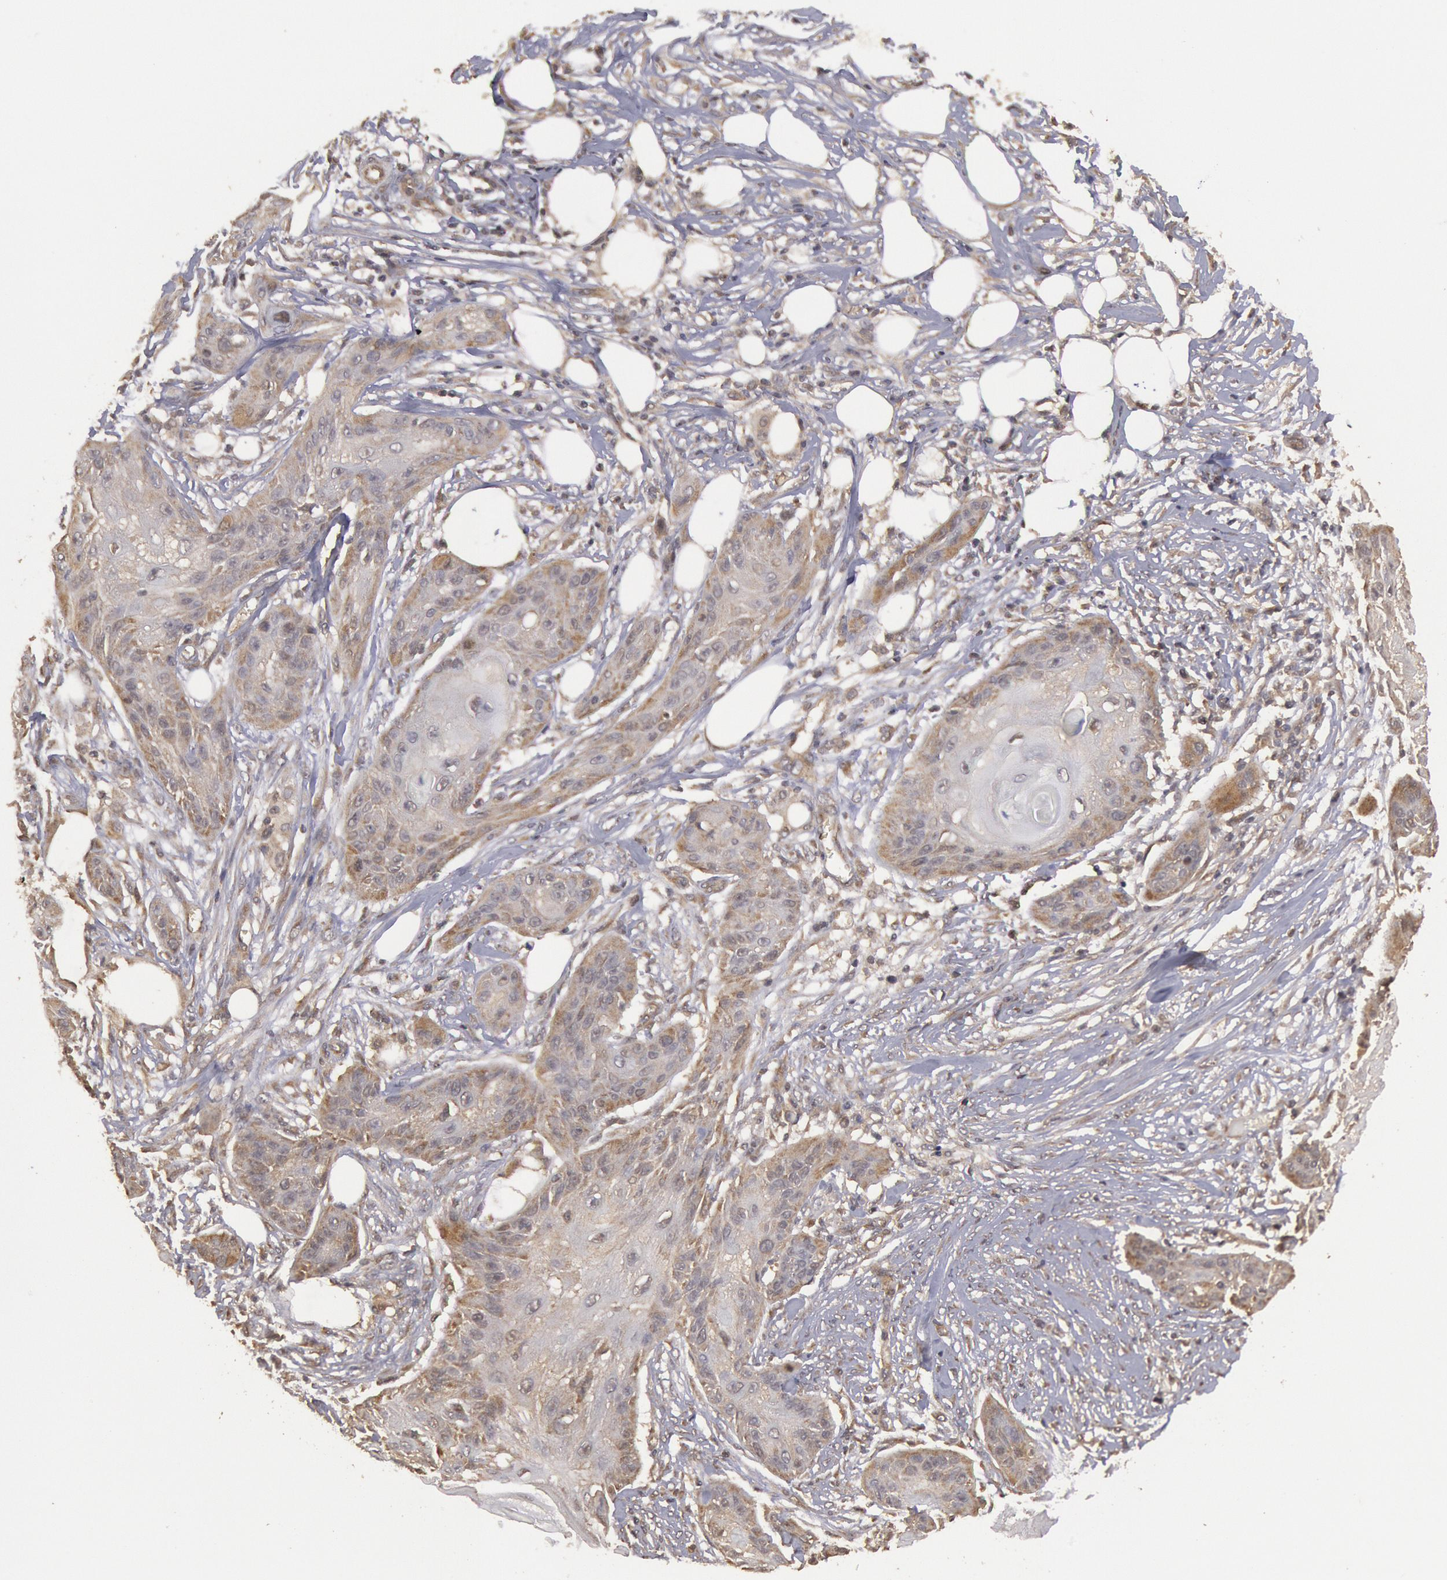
{"staining": {"intensity": "moderate", "quantity": "25%-75%", "location": "cytoplasmic/membranous"}, "tissue": "skin cancer", "cell_type": "Tumor cells", "image_type": "cancer", "snomed": [{"axis": "morphology", "description": "Squamous cell carcinoma, NOS"}, {"axis": "topography", "description": "Skin"}], "caption": "Human skin cancer (squamous cell carcinoma) stained for a protein (brown) demonstrates moderate cytoplasmic/membranous positive expression in about 25%-75% of tumor cells.", "gene": "USP14", "patient": {"sex": "female", "age": 88}}